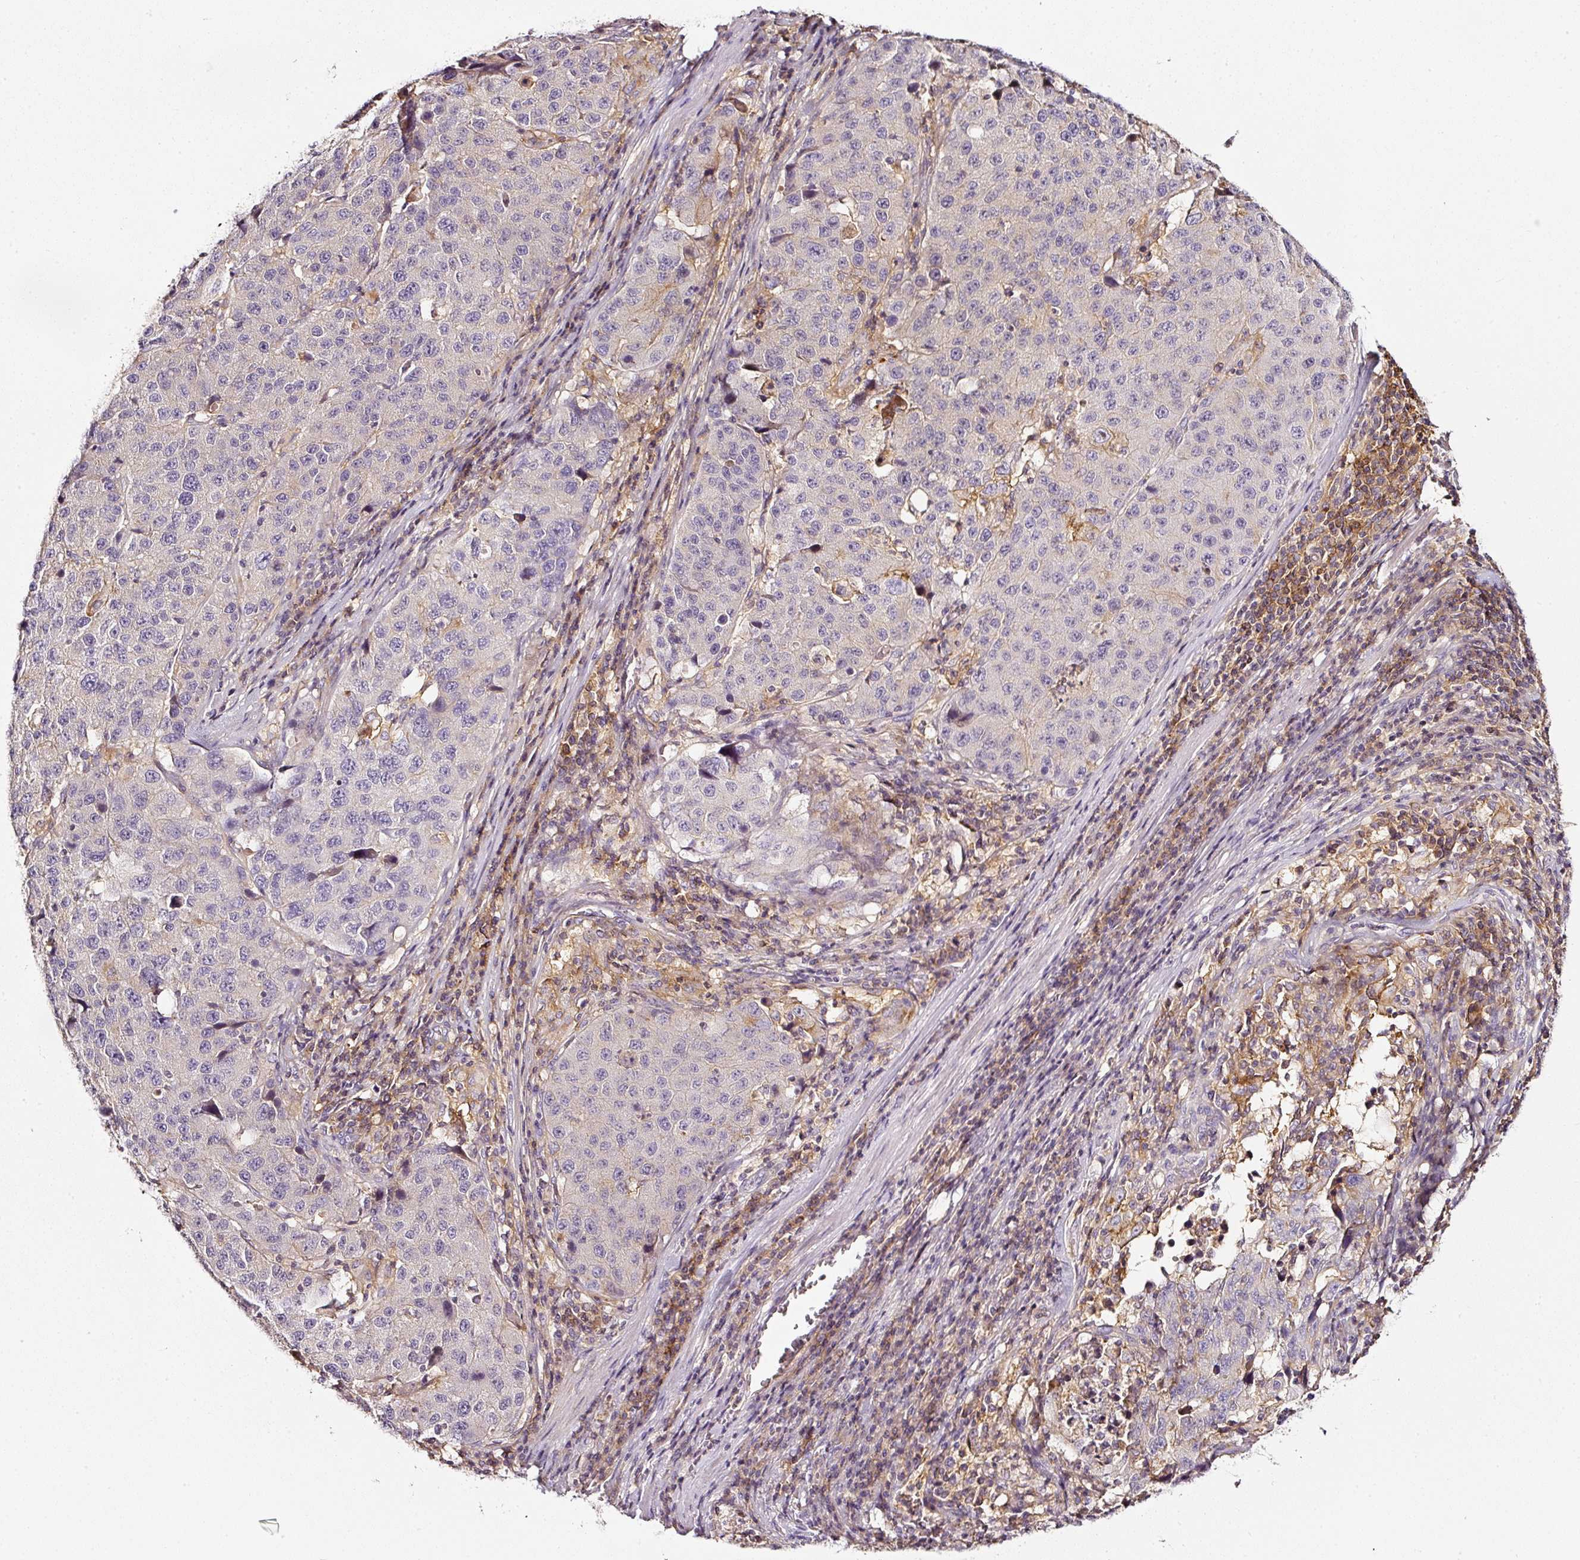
{"staining": {"intensity": "negative", "quantity": "none", "location": "none"}, "tissue": "stomach cancer", "cell_type": "Tumor cells", "image_type": "cancer", "snomed": [{"axis": "morphology", "description": "Adenocarcinoma, NOS"}, {"axis": "topography", "description": "Stomach"}], "caption": "IHC photomicrograph of neoplastic tissue: human stomach cancer stained with DAB exhibits no significant protein positivity in tumor cells. (DAB (3,3'-diaminobenzidine) immunohistochemistry with hematoxylin counter stain).", "gene": "CD47", "patient": {"sex": "male", "age": 71}}